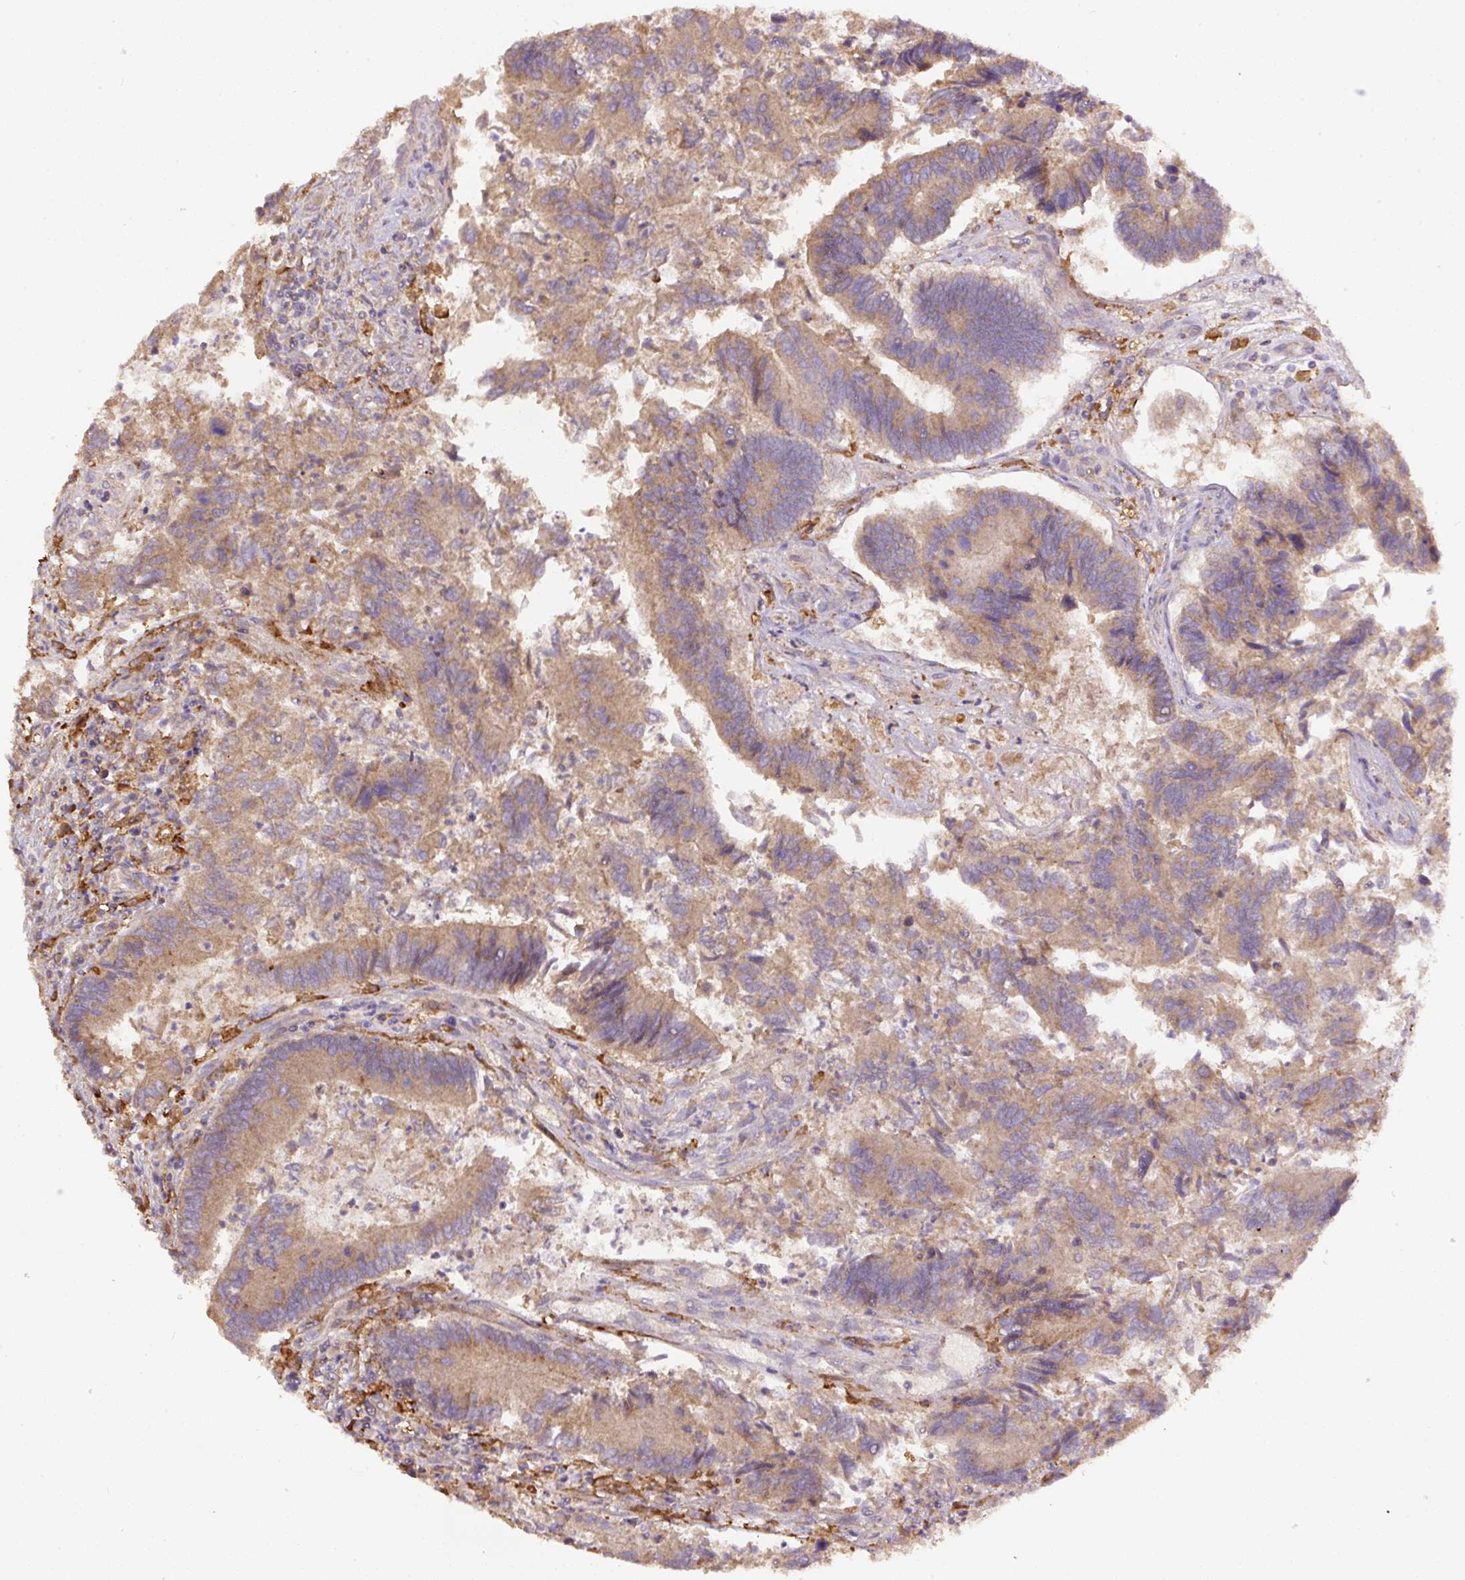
{"staining": {"intensity": "moderate", "quantity": ">75%", "location": "cytoplasmic/membranous"}, "tissue": "colorectal cancer", "cell_type": "Tumor cells", "image_type": "cancer", "snomed": [{"axis": "morphology", "description": "Adenocarcinoma, NOS"}, {"axis": "topography", "description": "Colon"}], "caption": "Moderate cytoplasmic/membranous expression for a protein is seen in about >75% of tumor cells of adenocarcinoma (colorectal) using IHC.", "gene": "DAPK1", "patient": {"sex": "female", "age": 67}}